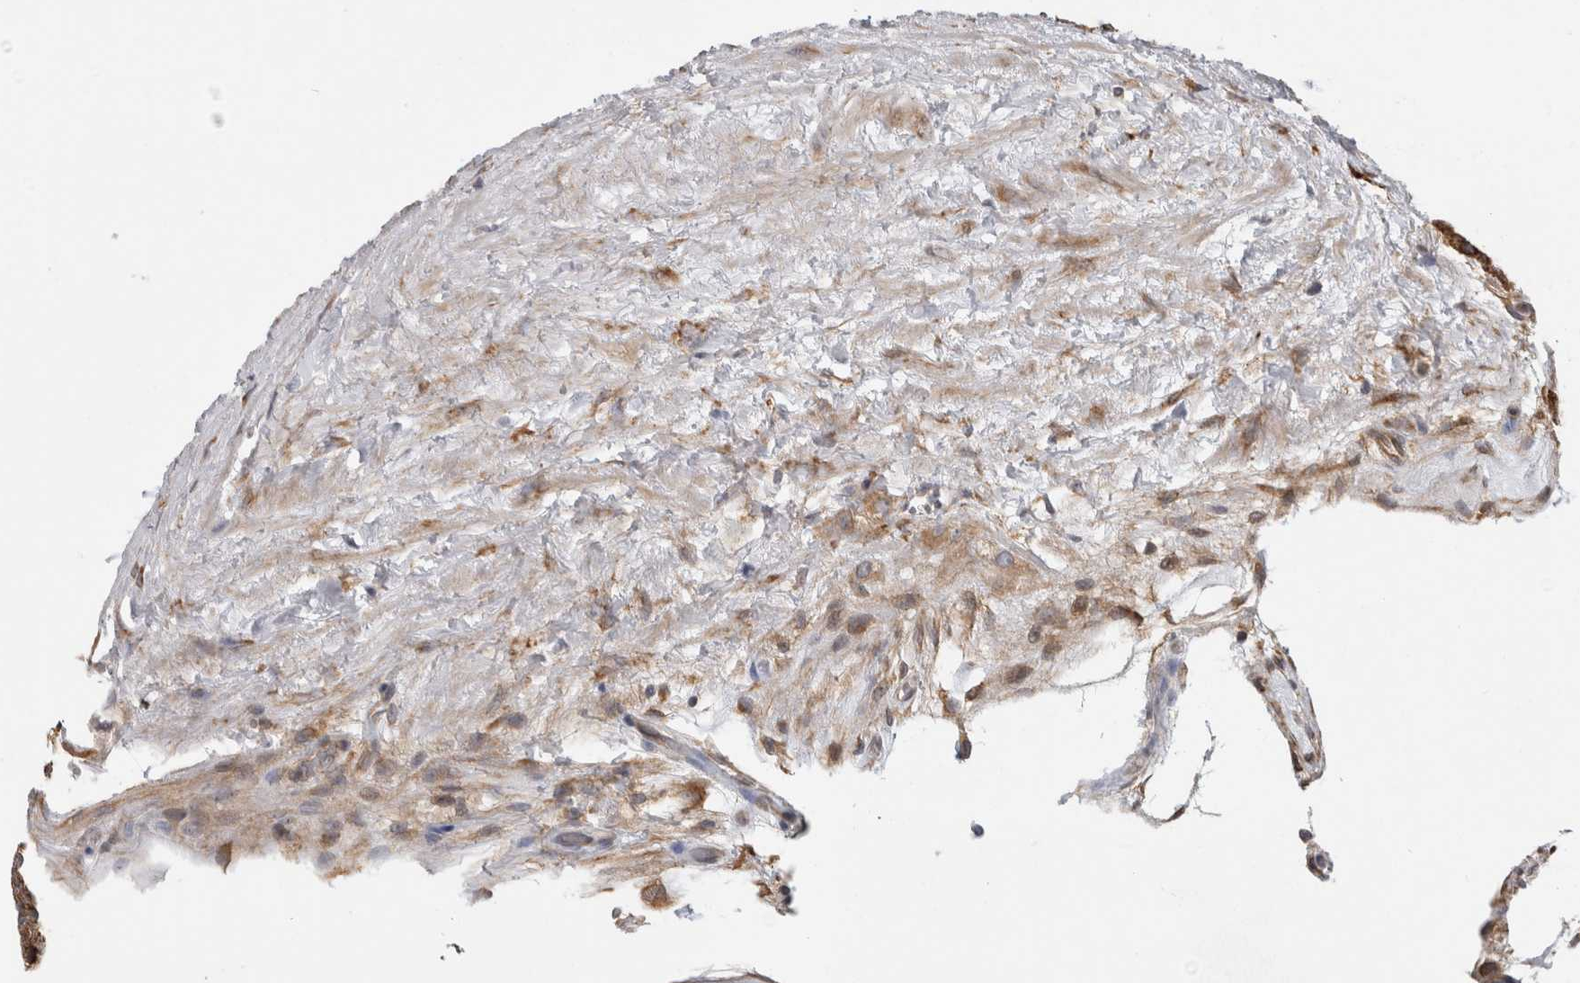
{"staining": {"intensity": "moderate", "quantity": ">75%", "location": "cytoplasmic/membranous"}, "tissue": "testis cancer", "cell_type": "Tumor cells", "image_type": "cancer", "snomed": [{"axis": "morphology", "description": "Seminoma, NOS"}, {"axis": "topography", "description": "Testis"}], "caption": "An immunohistochemistry photomicrograph of tumor tissue is shown. Protein staining in brown labels moderate cytoplasmic/membranous positivity in seminoma (testis) within tumor cells.", "gene": "PARP6", "patient": {"sex": "male", "age": 71}}